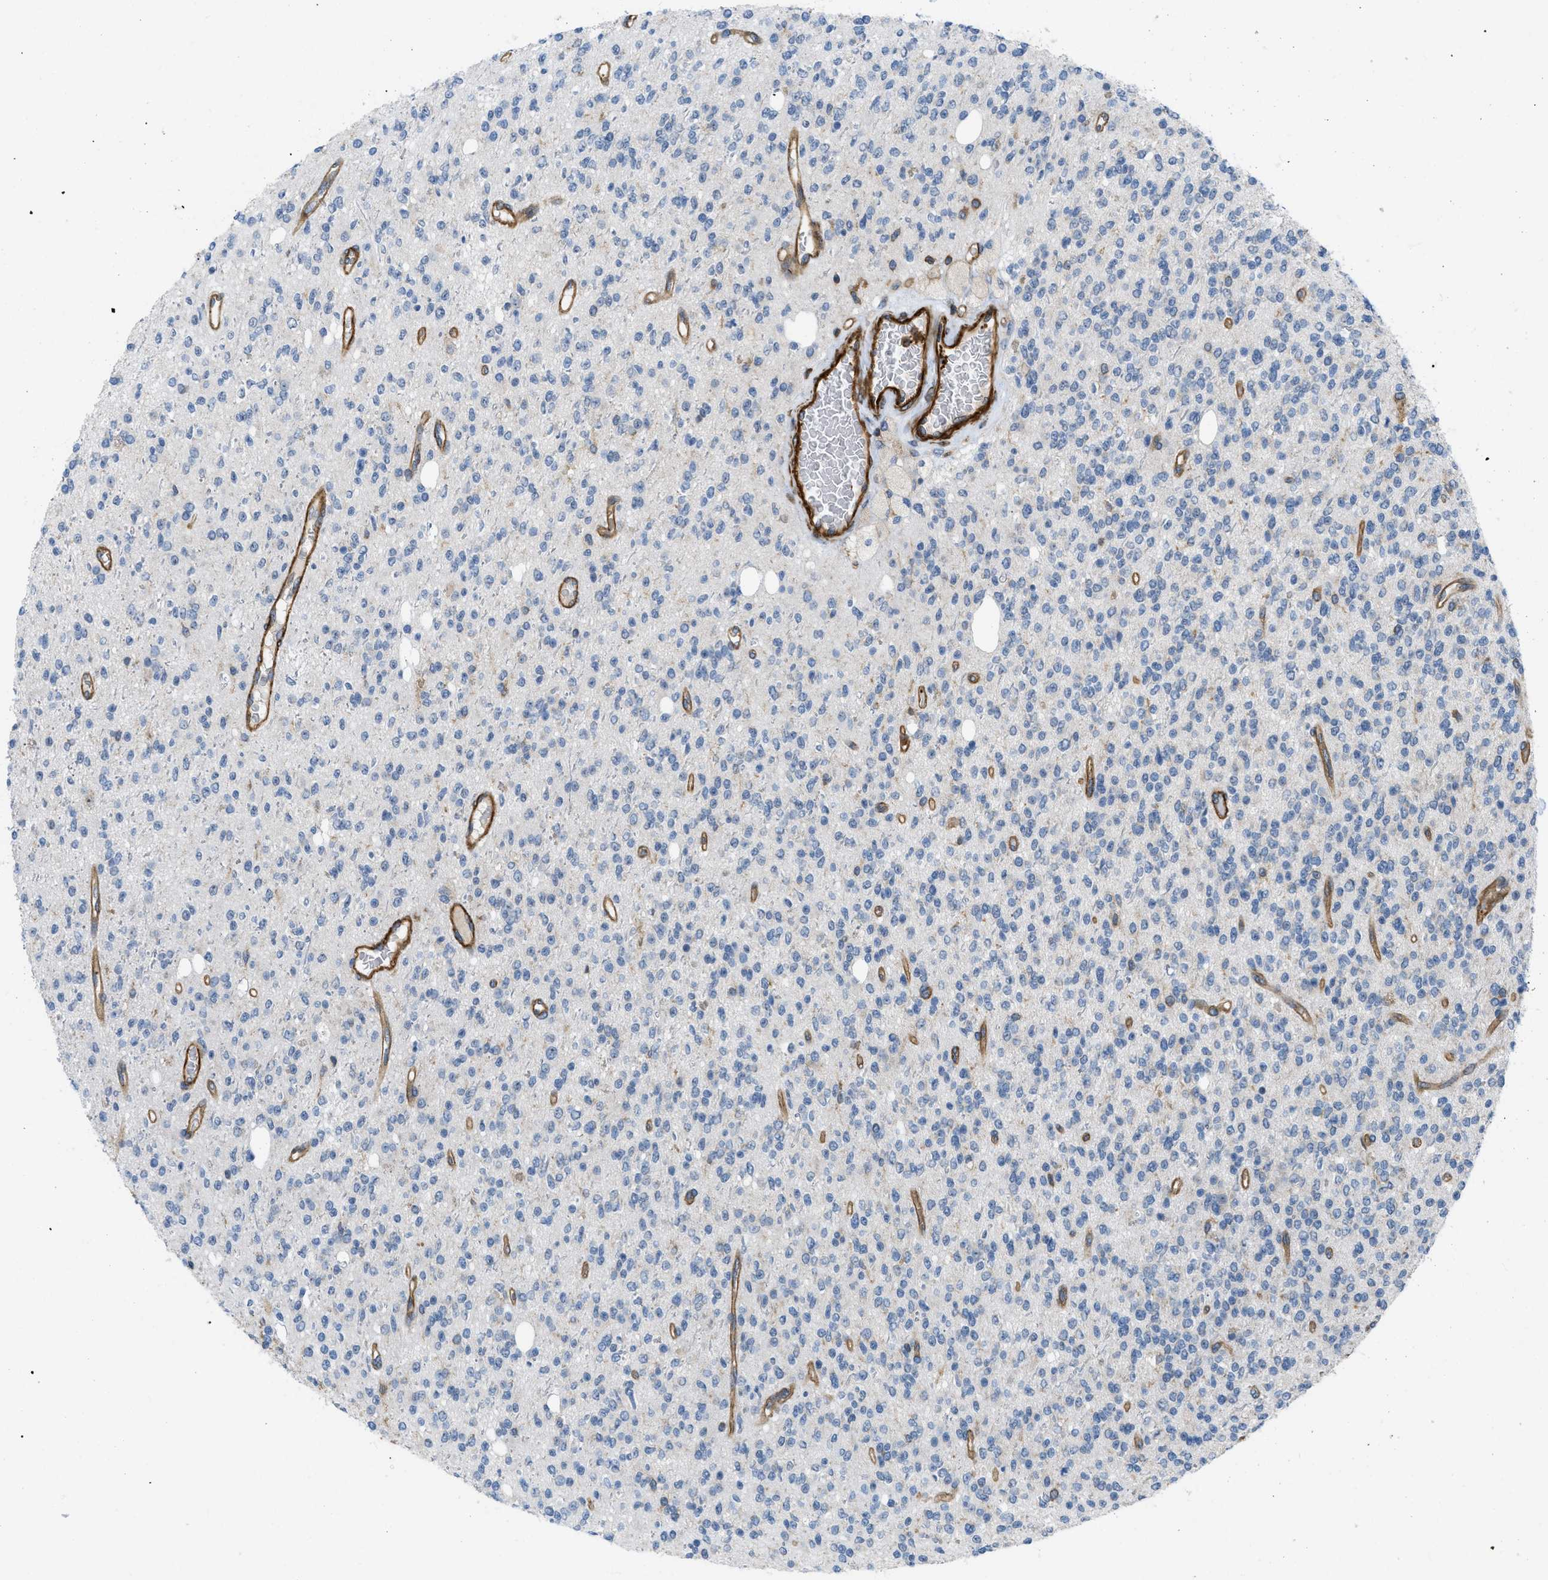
{"staining": {"intensity": "negative", "quantity": "none", "location": "none"}, "tissue": "glioma", "cell_type": "Tumor cells", "image_type": "cancer", "snomed": [{"axis": "morphology", "description": "Glioma, malignant, High grade"}, {"axis": "topography", "description": "Brain"}], "caption": "Malignant high-grade glioma stained for a protein using IHC exhibits no staining tumor cells.", "gene": "ATP2A3", "patient": {"sex": "male", "age": 34}}